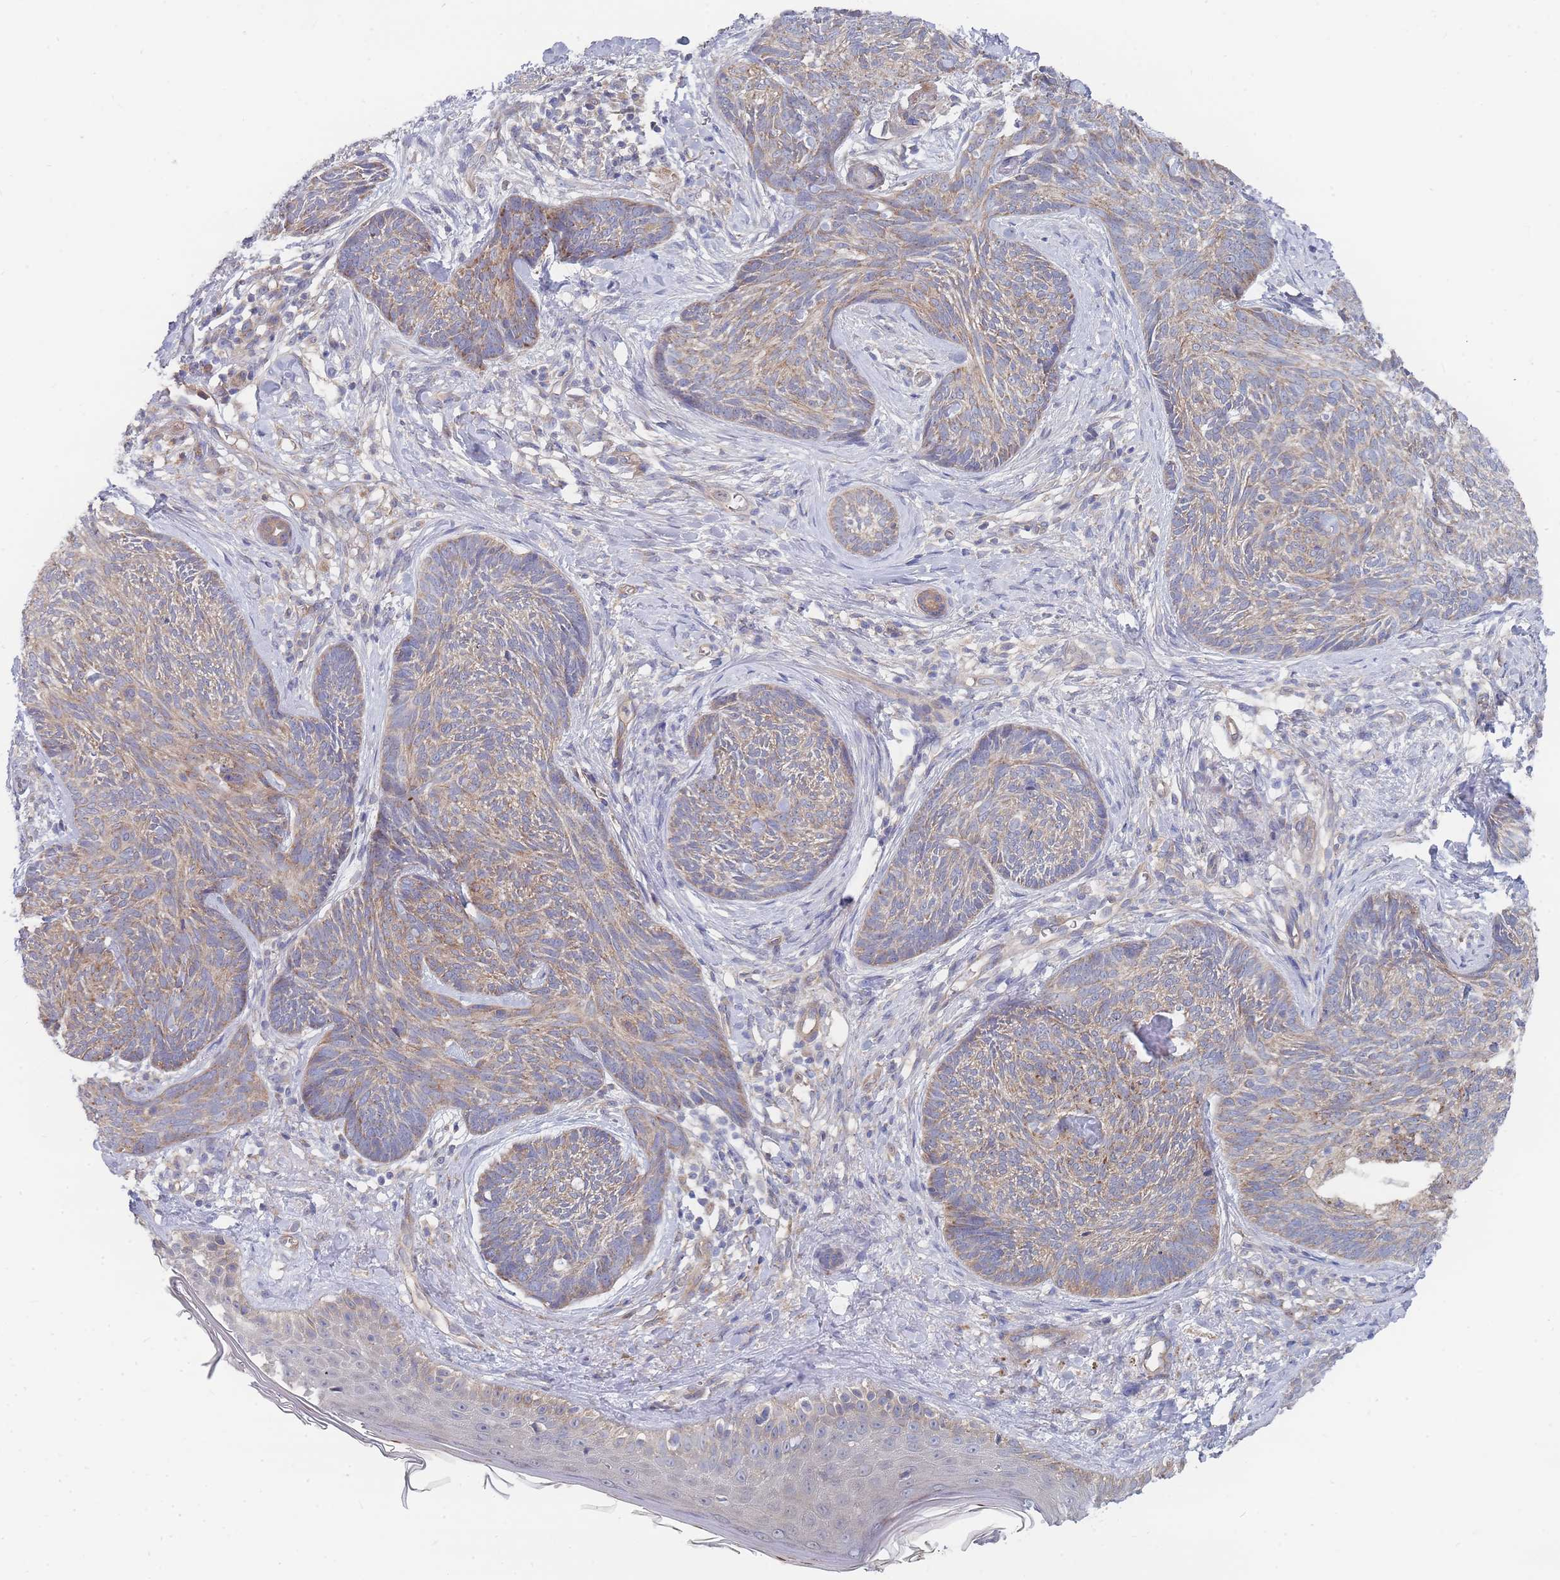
{"staining": {"intensity": "weak", "quantity": ">75%", "location": "cytoplasmic/membranous"}, "tissue": "skin cancer", "cell_type": "Tumor cells", "image_type": "cancer", "snomed": [{"axis": "morphology", "description": "Basal cell carcinoma"}, {"axis": "topography", "description": "Skin"}], "caption": "A low amount of weak cytoplasmic/membranous expression is appreciated in about >75% of tumor cells in skin cancer (basal cell carcinoma) tissue.", "gene": "NUB1", "patient": {"sex": "male", "age": 73}}